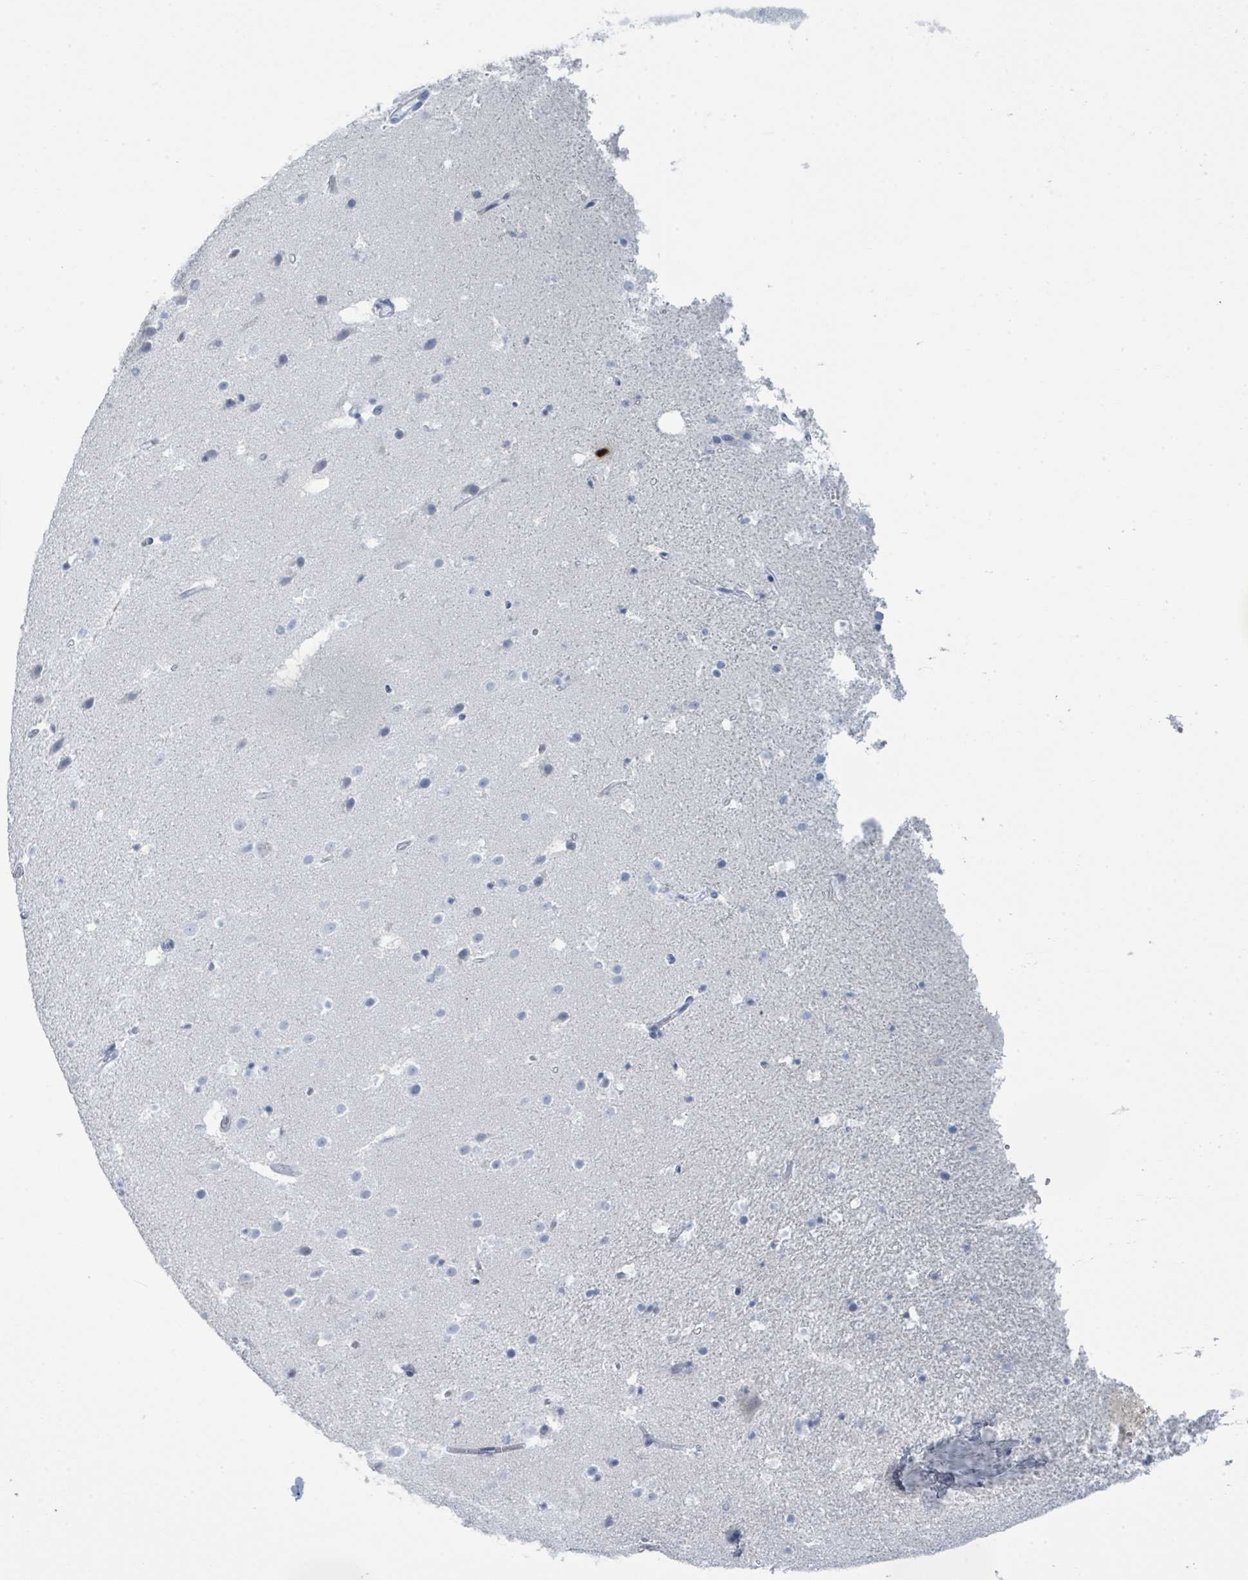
{"staining": {"intensity": "negative", "quantity": "none", "location": "none"}, "tissue": "hippocampus", "cell_type": "Glial cells", "image_type": "normal", "snomed": [{"axis": "morphology", "description": "Normal tissue, NOS"}, {"axis": "topography", "description": "Hippocampus"}], "caption": "The immunohistochemistry (IHC) image has no significant staining in glial cells of hippocampus. (DAB IHC with hematoxylin counter stain).", "gene": "DEFA4", "patient": {"sex": "male", "age": 37}}